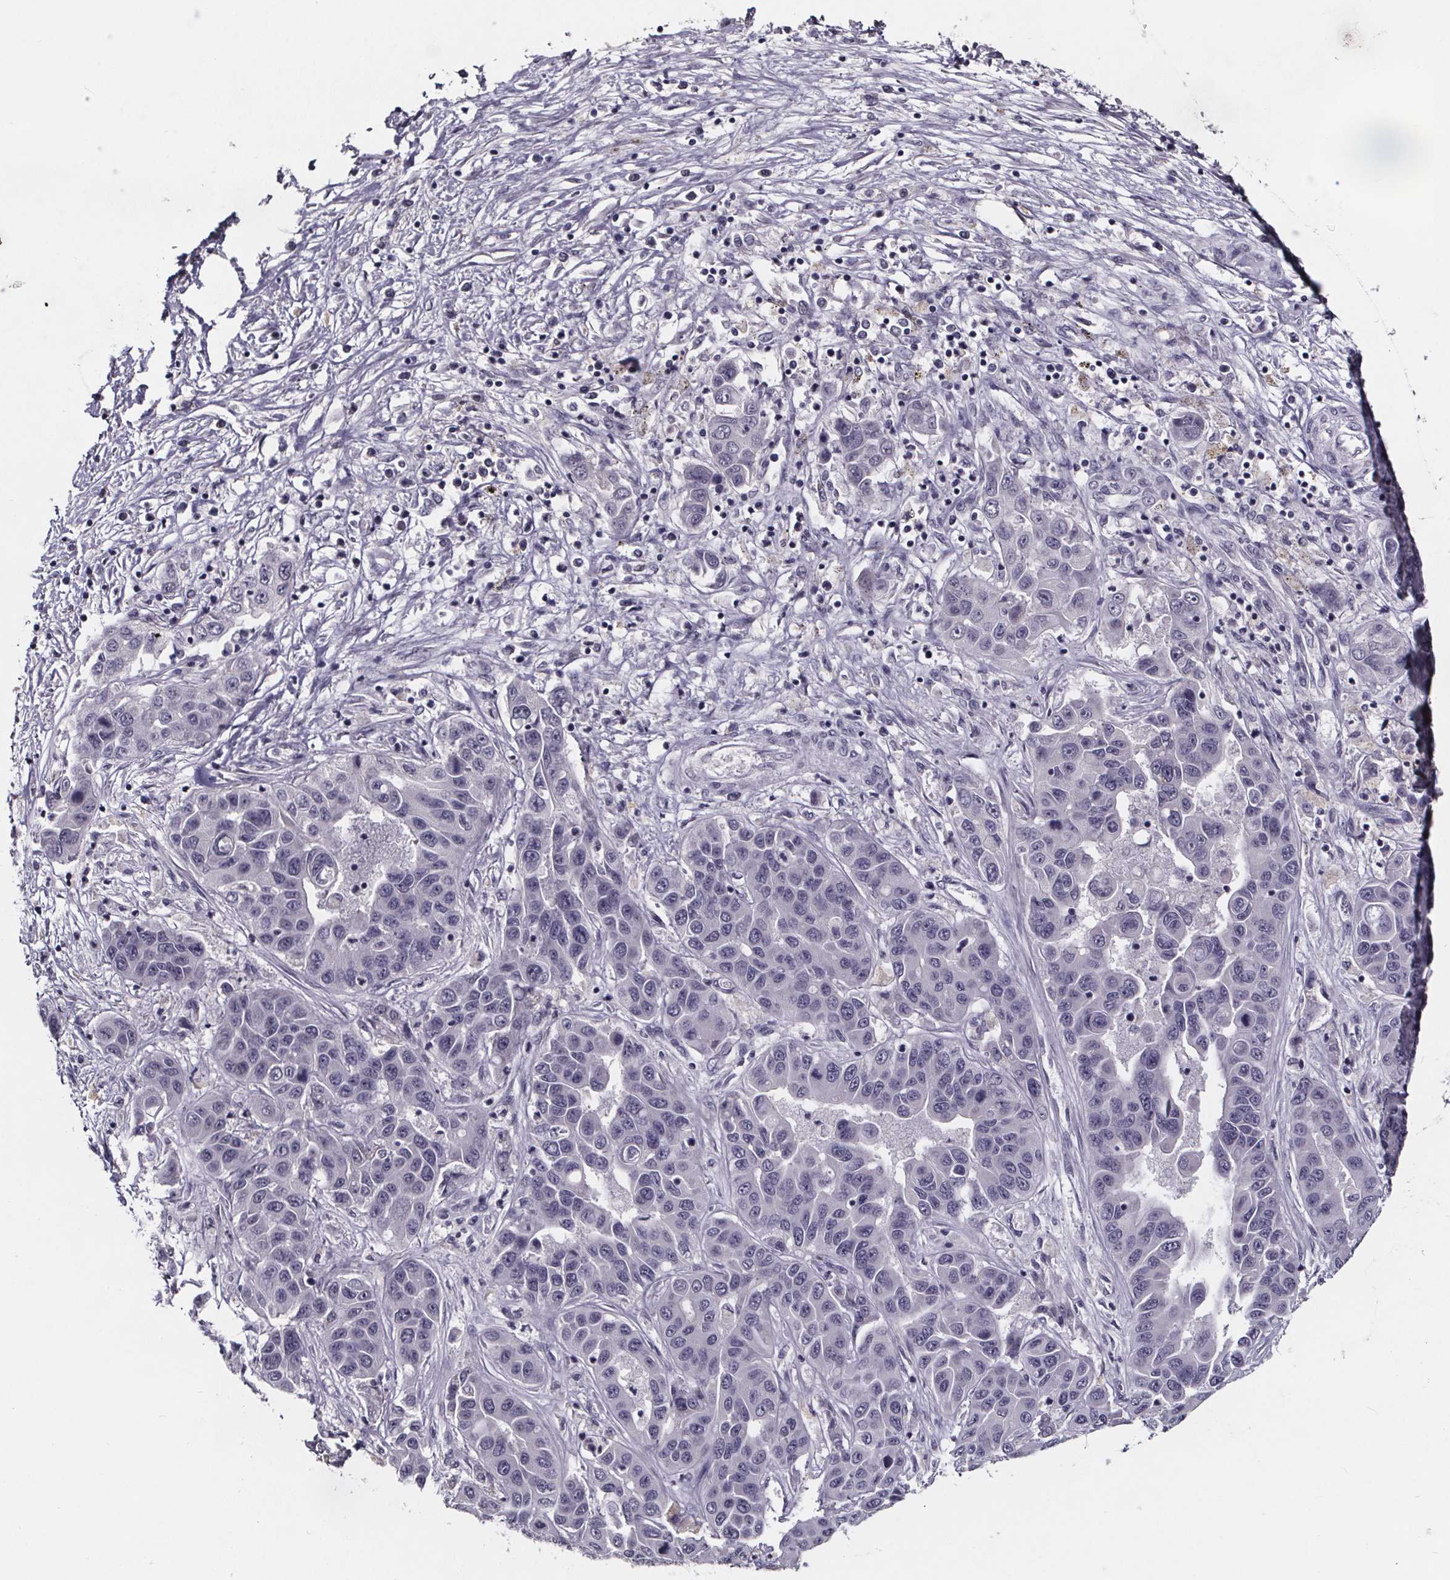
{"staining": {"intensity": "negative", "quantity": "none", "location": "none"}, "tissue": "liver cancer", "cell_type": "Tumor cells", "image_type": "cancer", "snomed": [{"axis": "morphology", "description": "Cholangiocarcinoma"}, {"axis": "topography", "description": "Liver"}], "caption": "DAB immunohistochemical staining of human liver cholangiocarcinoma shows no significant positivity in tumor cells.", "gene": "AR", "patient": {"sex": "female", "age": 52}}